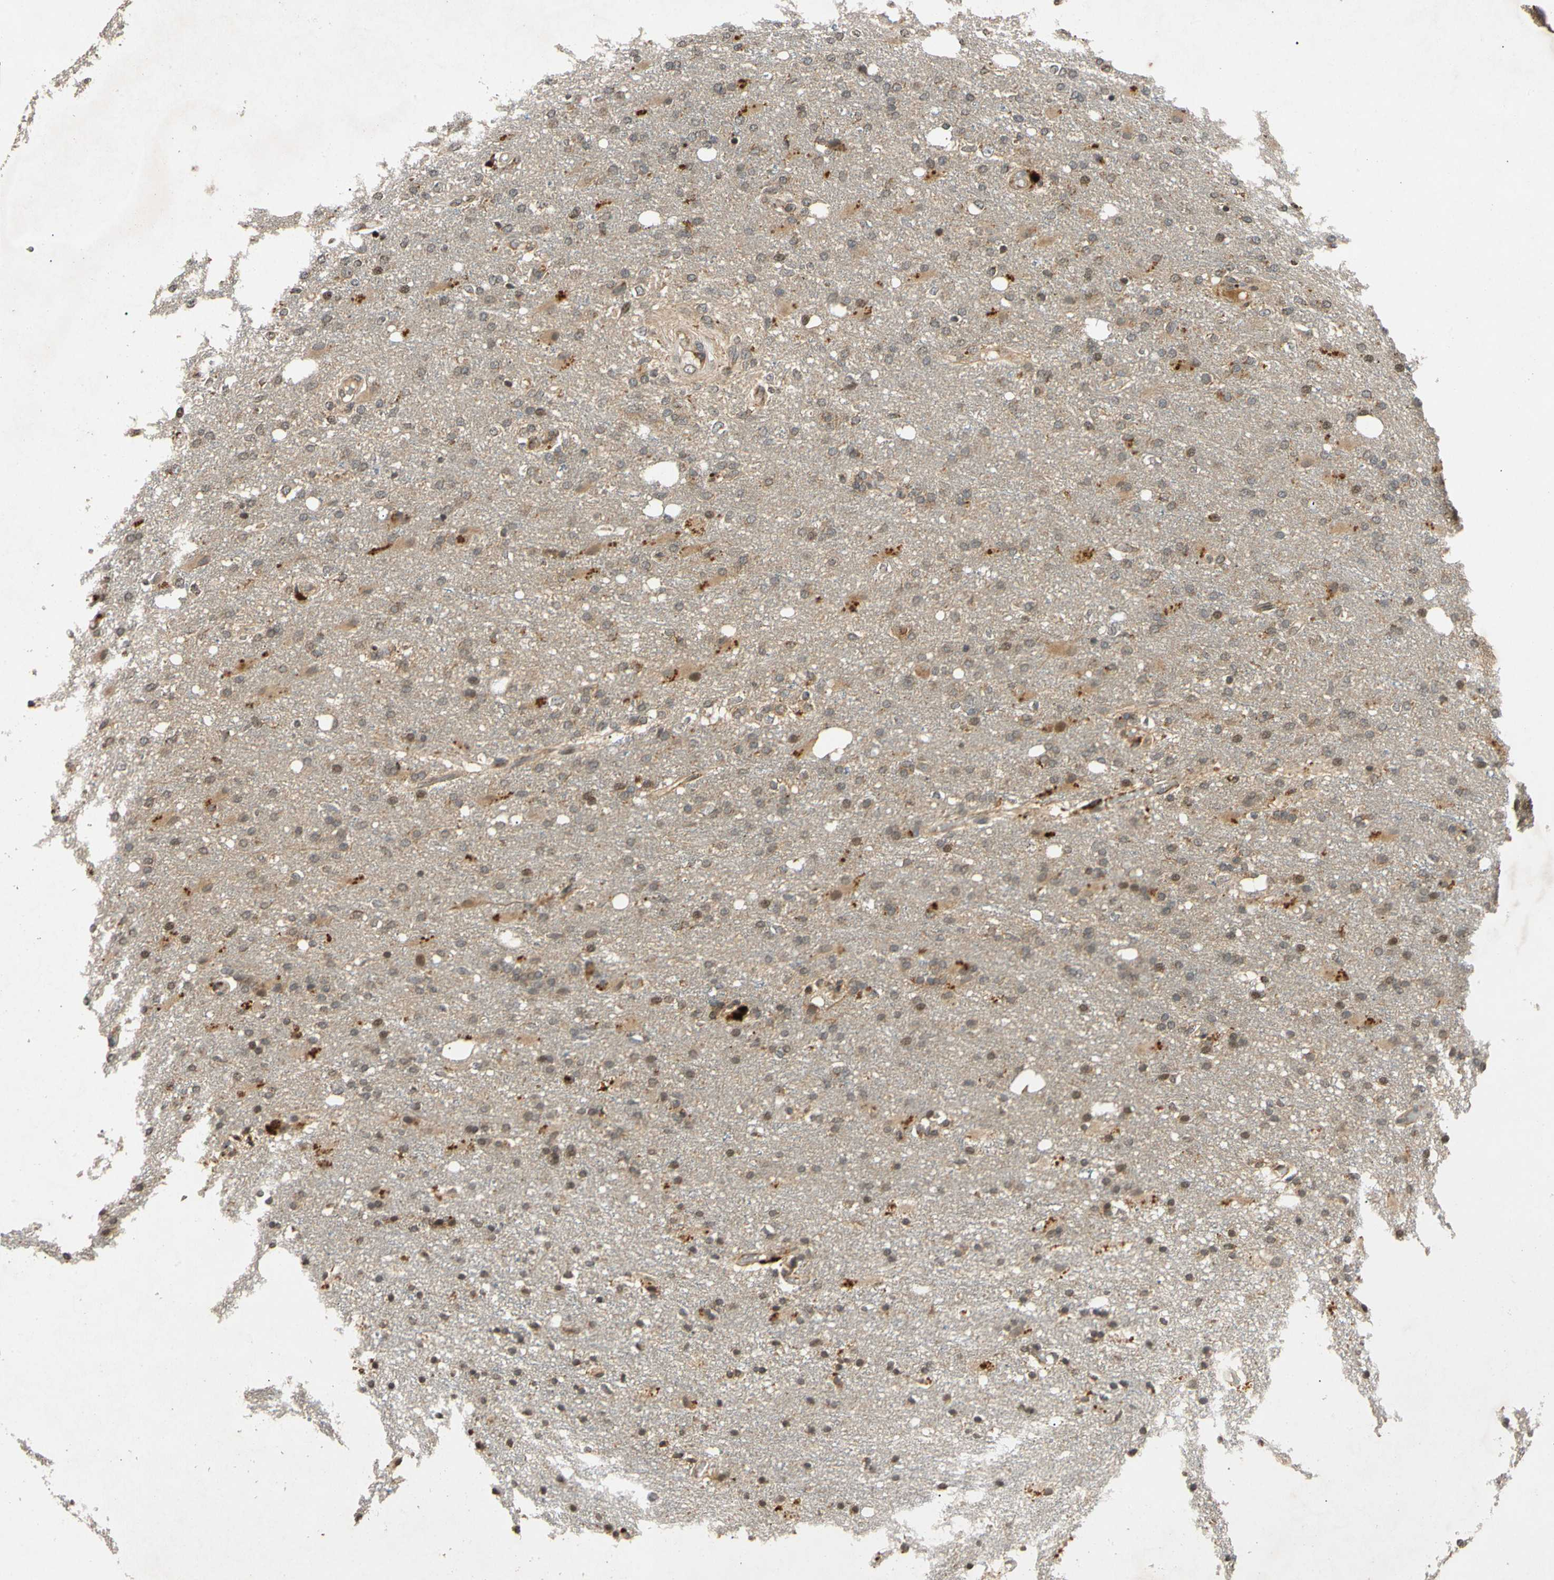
{"staining": {"intensity": "weak", "quantity": "25%-75%", "location": "cytoplasmic/membranous,nuclear"}, "tissue": "glioma", "cell_type": "Tumor cells", "image_type": "cancer", "snomed": [{"axis": "morphology", "description": "Normal tissue, NOS"}, {"axis": "morphology", "description": "Glioma, malignant, High grade"}, {"axis": "topography", "description": "Cerebral cortex"}], "caption": "Immunohistochemical staining of glioma exhibits weak cytoplasmic/membranous and nuclear protein staining in about 25%-75% of tumor cells.", "gene": "MRPS22", "patient": {"sex": "male", "age": 77}}